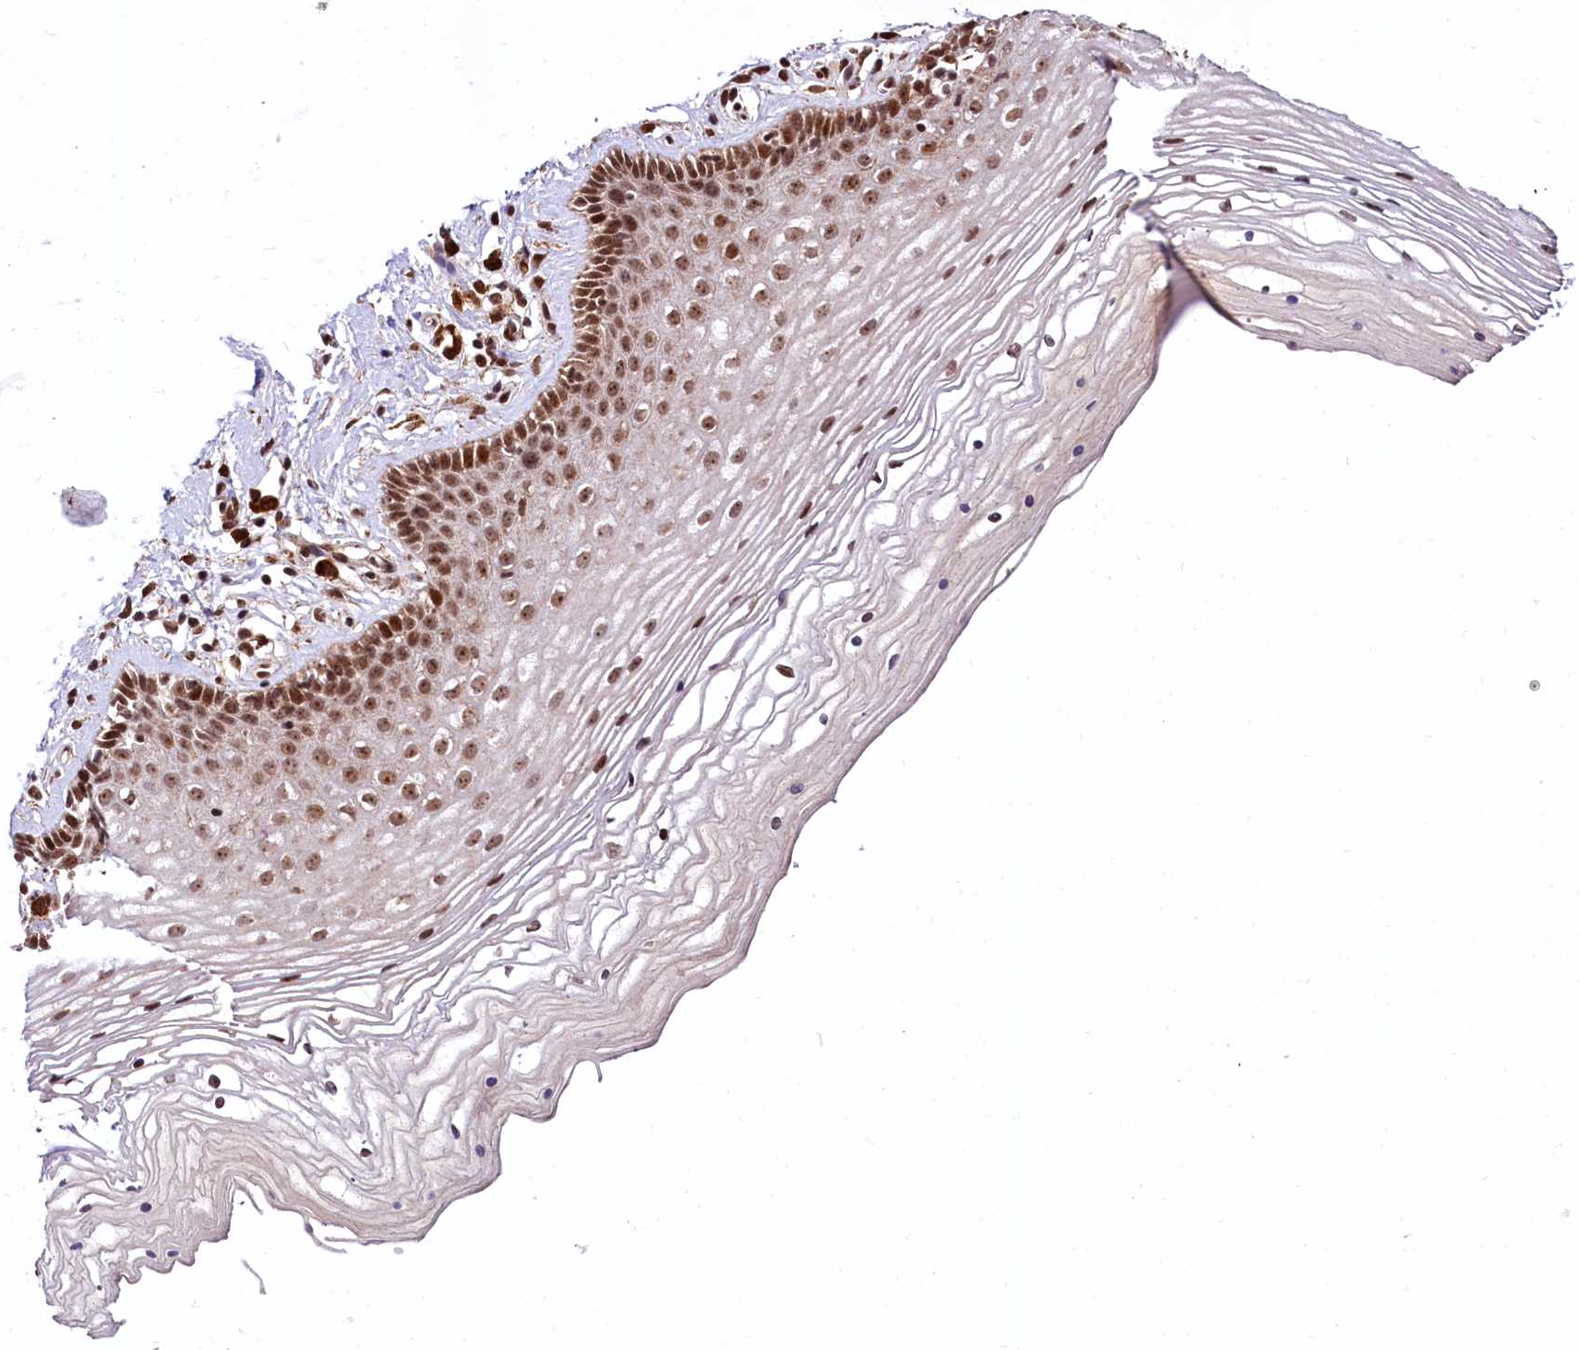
{"staining": {"intensity": "moderate", "quantity": ">75%", "location": "nuclear"}, "tissue": "vagina", "cell_type": "Squamous epithelial cells", "image_type": "normal", "snomed": [{"axis": "morphology", "description": "Normal tissue, NOS"}, {"axis": "topography", "description": "Vagina"}], "caption": "Squamous epithelial cells reveal medium levels of moderate nuclear positivity in approximately >75% of cells in normal vagina. The protein of interest is stained brown, and the nuclei are stained in blue (DAB IHC with brightfield microscopy, high magnification).", "gene": "PDS5B", "patient": {"sex": "female", "age": 46}}